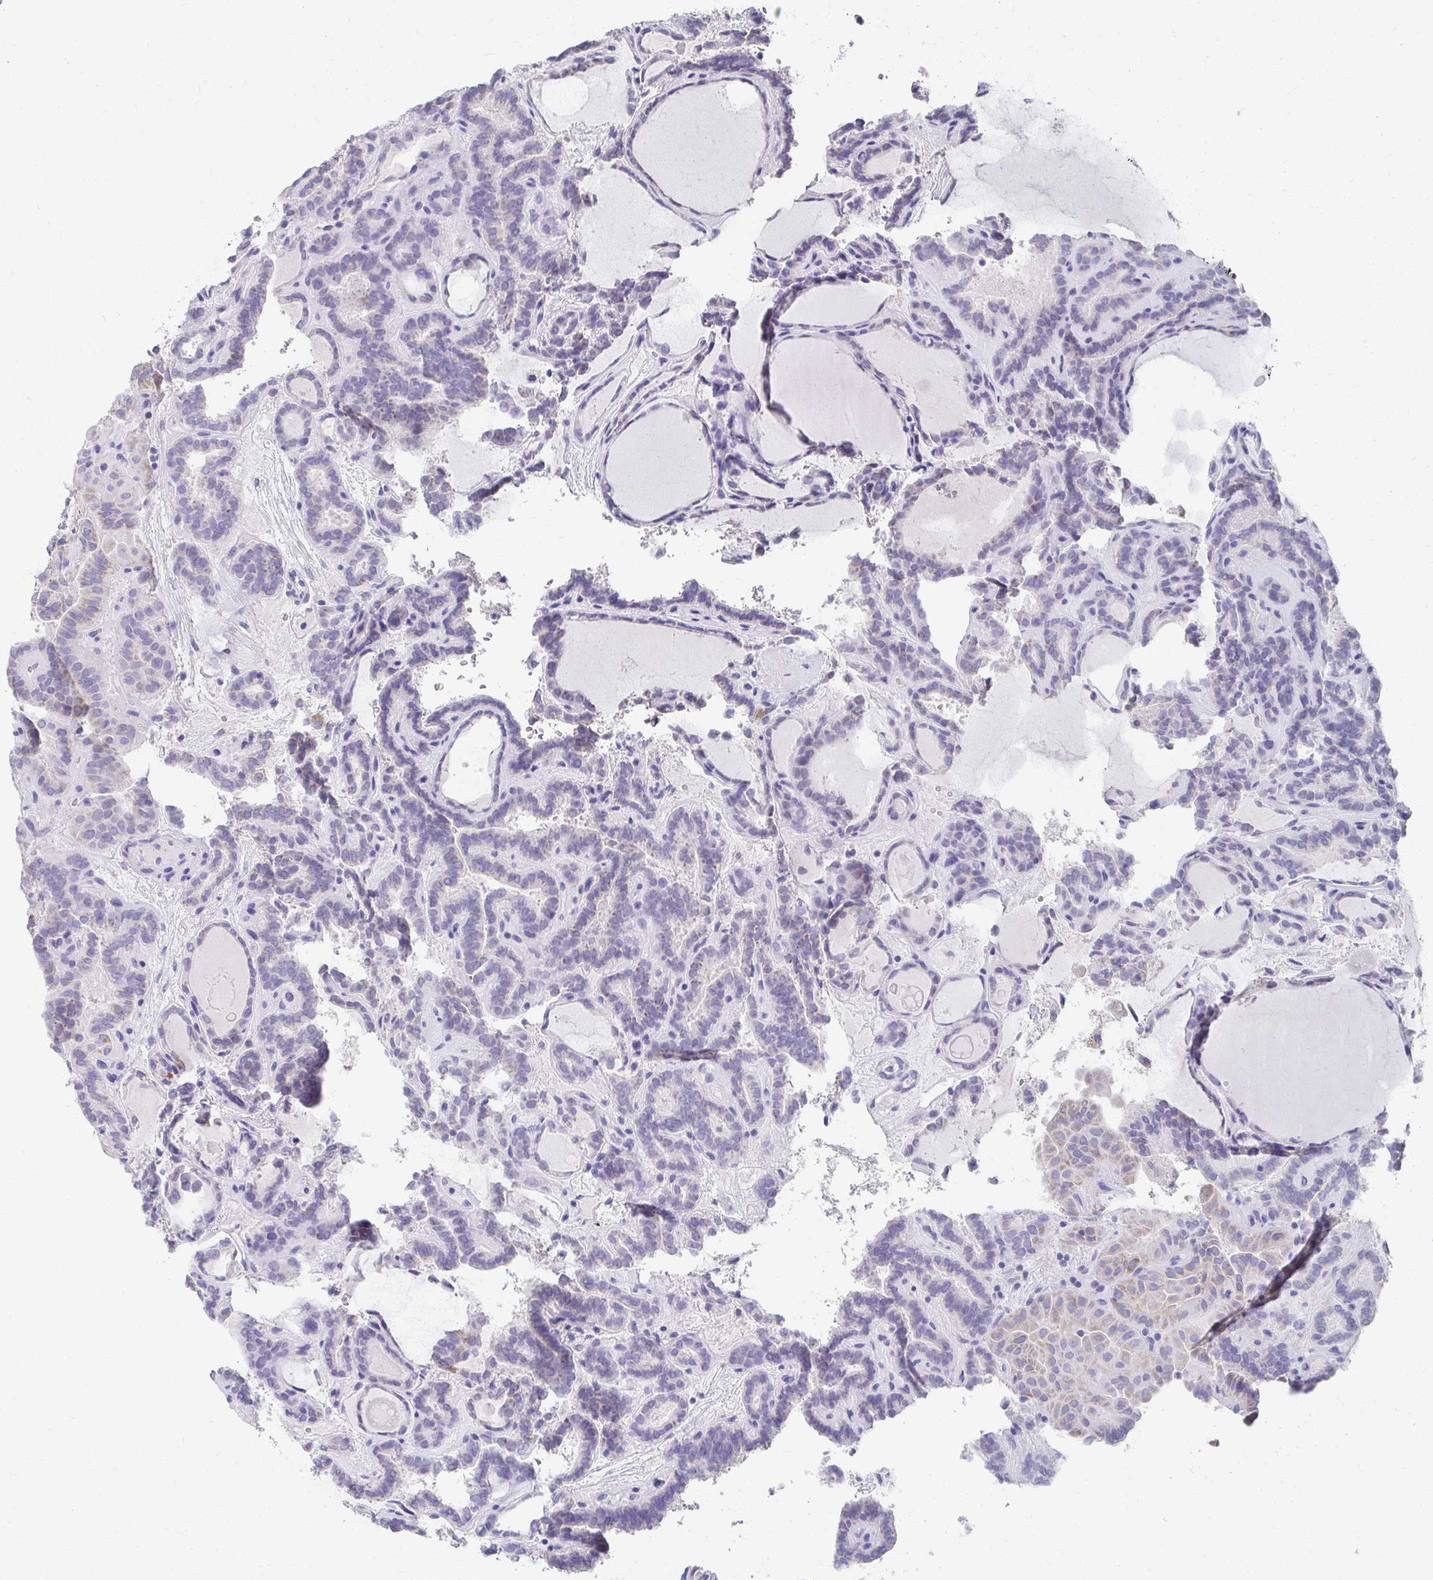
{"staining": {"intensity": "negative", "quantity": "none", "location": "none"}, "tissue": "thyroid cancer", "cell_type": "Tumor cells", "image_type": "cancer", "snomed": [{"axis": "morphology", "description": "Papillary adenocarcinoma, NOS"}, {"axis": "topography", "description": "Thyroid gland"}], "caption": "IHC image of neoplastic tissue: human thyroid cancer stained with DAB (3,3'-diaminobenzidine) reveals no significant protein positivity in tumor cells.", "gene": "TMPRSS2", "patient": {"sex": "female", "age": 46}}